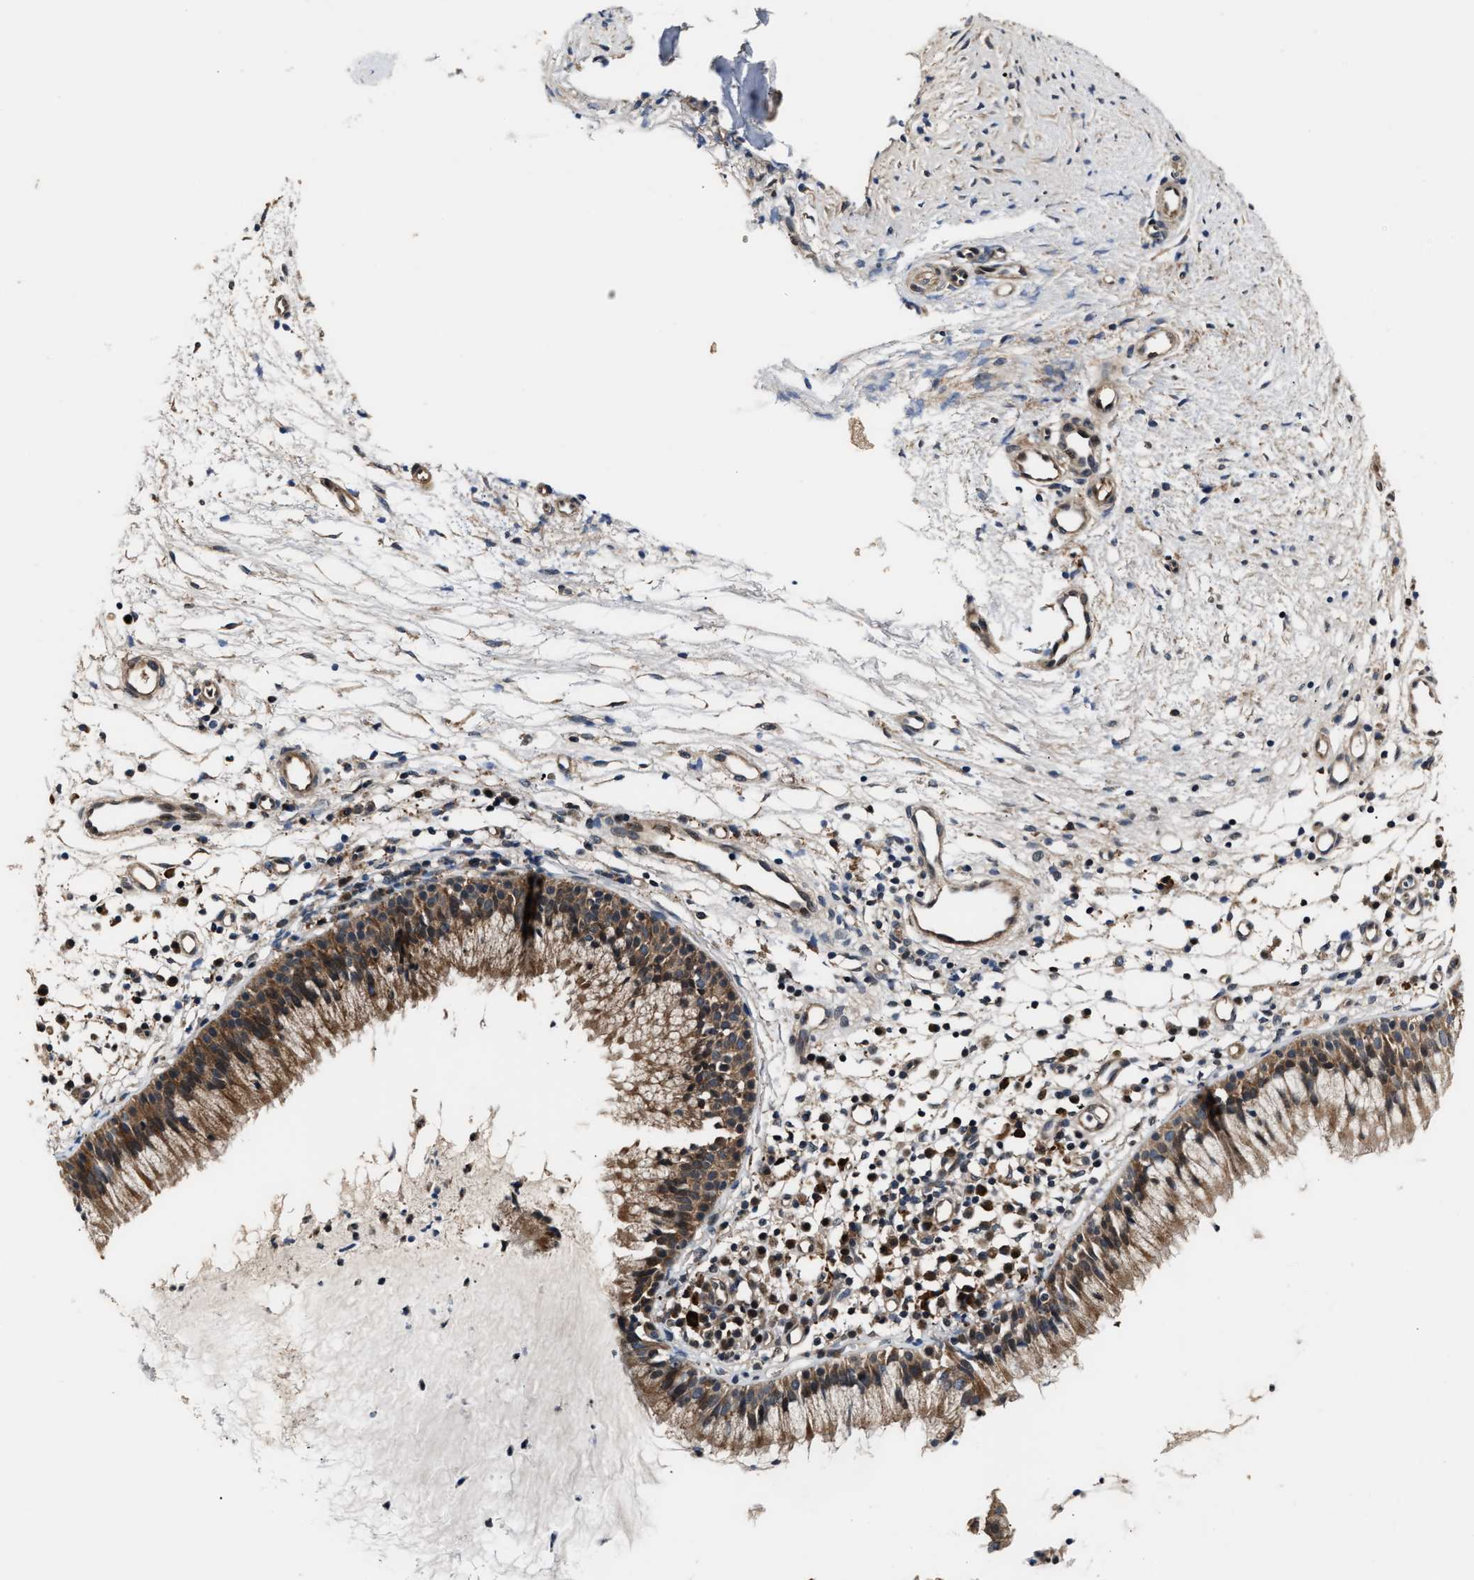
{"staining": {"intensity": "moderate", "quantity": ">75%", "location": "cytoplasmic/membranous"}, "tissue": "nasopharynx", "cell_type": "Respiratory epithelial cells", "image_type": "normal", "snomed": [{"axis": "morphology", "description": "Normal tissue, NOS"}, {"axis": "topography", "description": "Nasopharynx"}], "caption": "Moderate cytoplasmic/membranous staining is identified in approximately >75% of respiratory epithelial cells in benign nasopharynx.", "gene": "IMPDH2", "patient": {"sex": "male", "age": 21}}